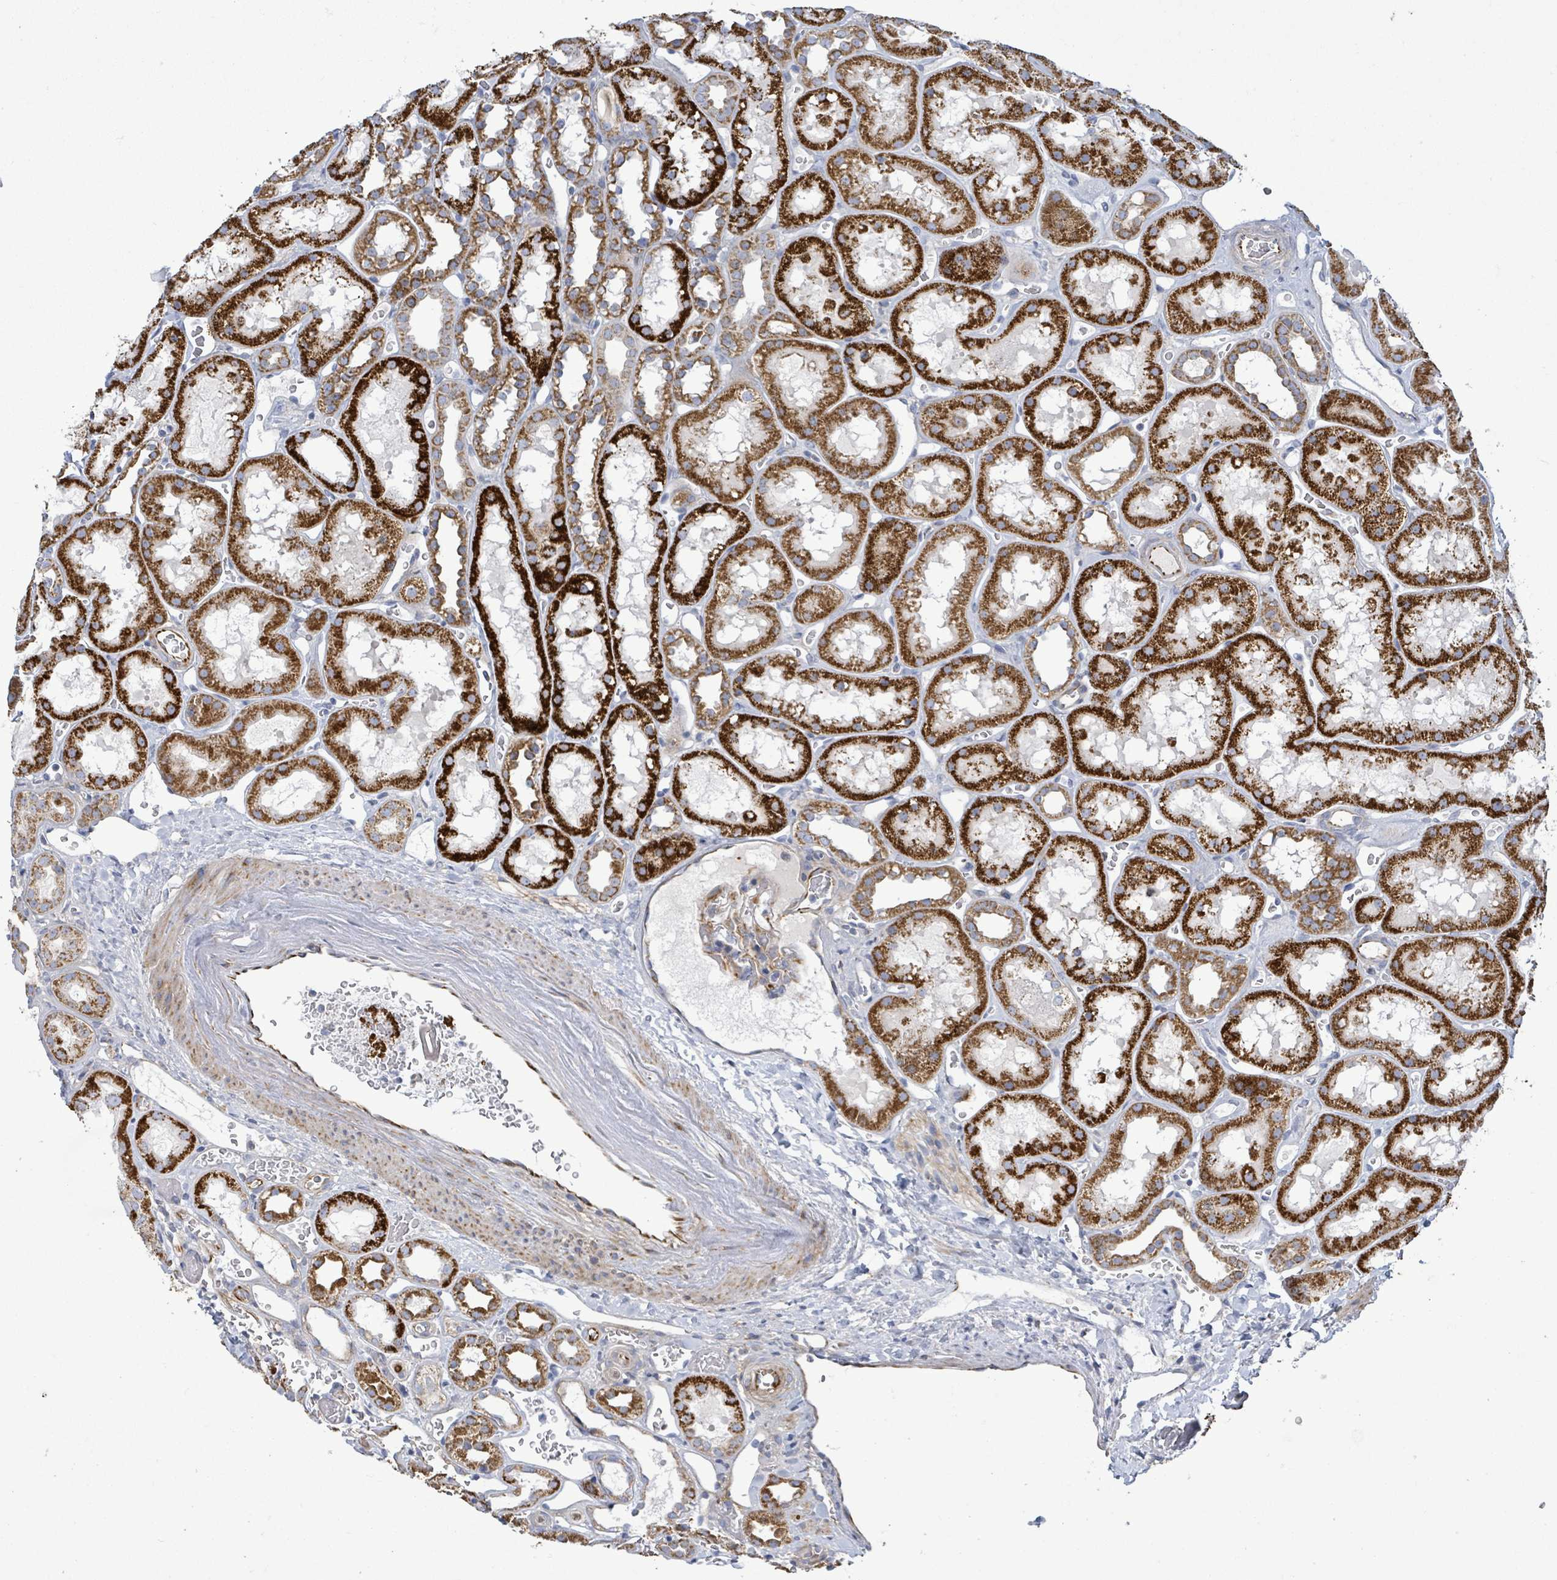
{"staining": {"intensity": "negative", "quantity": "none", "location": "none"}, "tissue": "kidney", "cell_type": "Cells in glomeruli", "image_type": "normal", "snomed": [{"axis": "morphology", "description": "Normal tissue, NOS"}, {"axis": "topography", "description": "Kidney"}], "caption": "DAB (3,3'-diaminobenzidine) immunohistochemical staining of unremarkable kidney reveals no significant staining in cells in glomeruli.", "gene": "ALG12", "patient": {"sex": "female", "age": 41}}